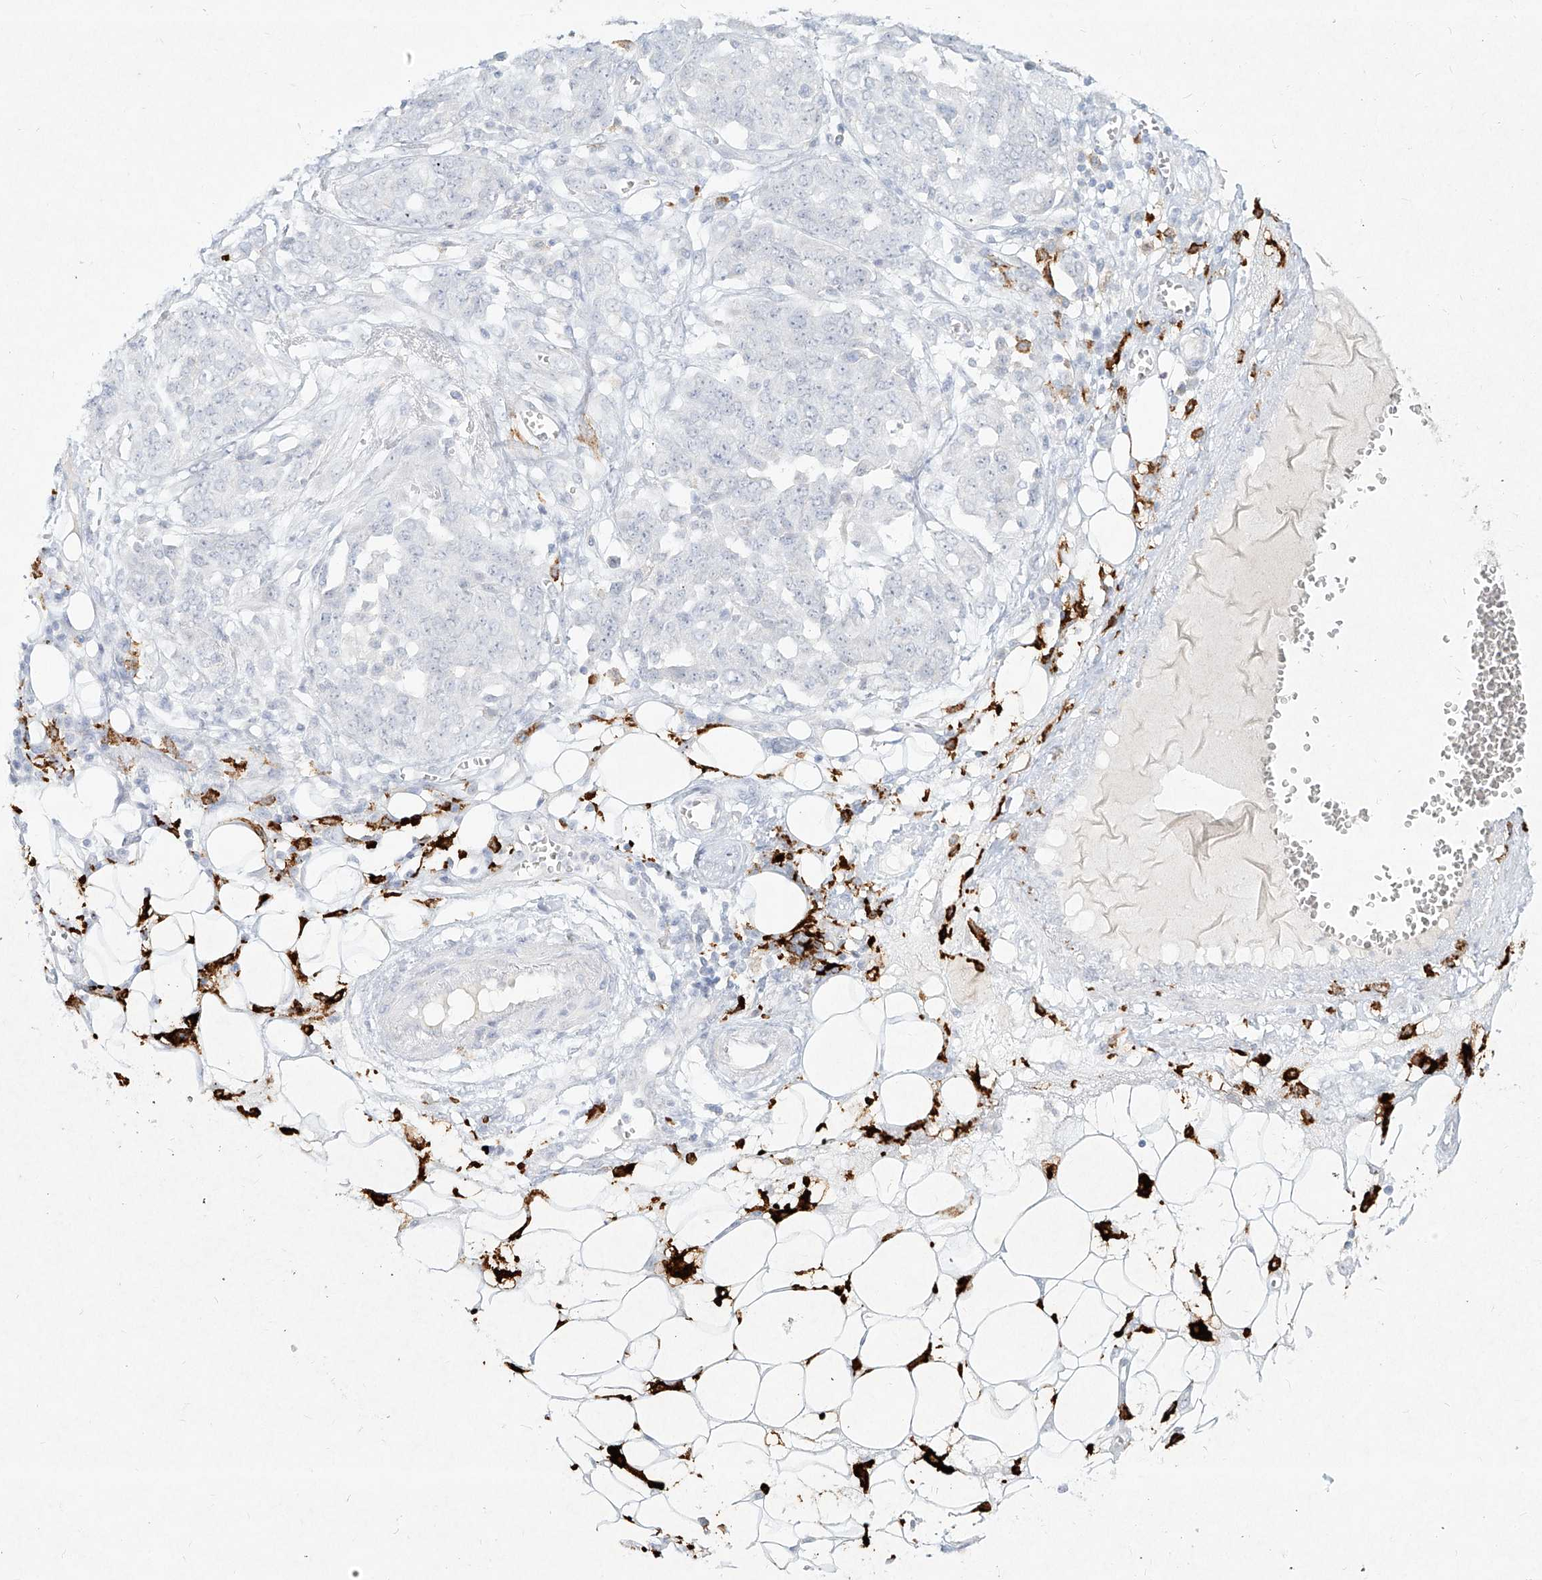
{"staining": {"intensity": "negative", "quantity": "none", "location": "none"}, "tissue": "ovarian cancer", "cell_type": "Tumor cells", "image_type": "cancer", "snomed": [{"axis": "morphology", "description": "Cystadenocarcinoma, serous, NOS"}, {"axis": "topography", "description": "Soft tissue"}, {"axis": "topography", "description": "Ovary"}], "caption": "This is a histopathology image of immunohistochemistry staining of ovarian serous cystadenocarcinoma, which shows no staining in tumor cells.", "gene": "CD209", "patient": {"sex": "female", "age": 57}}